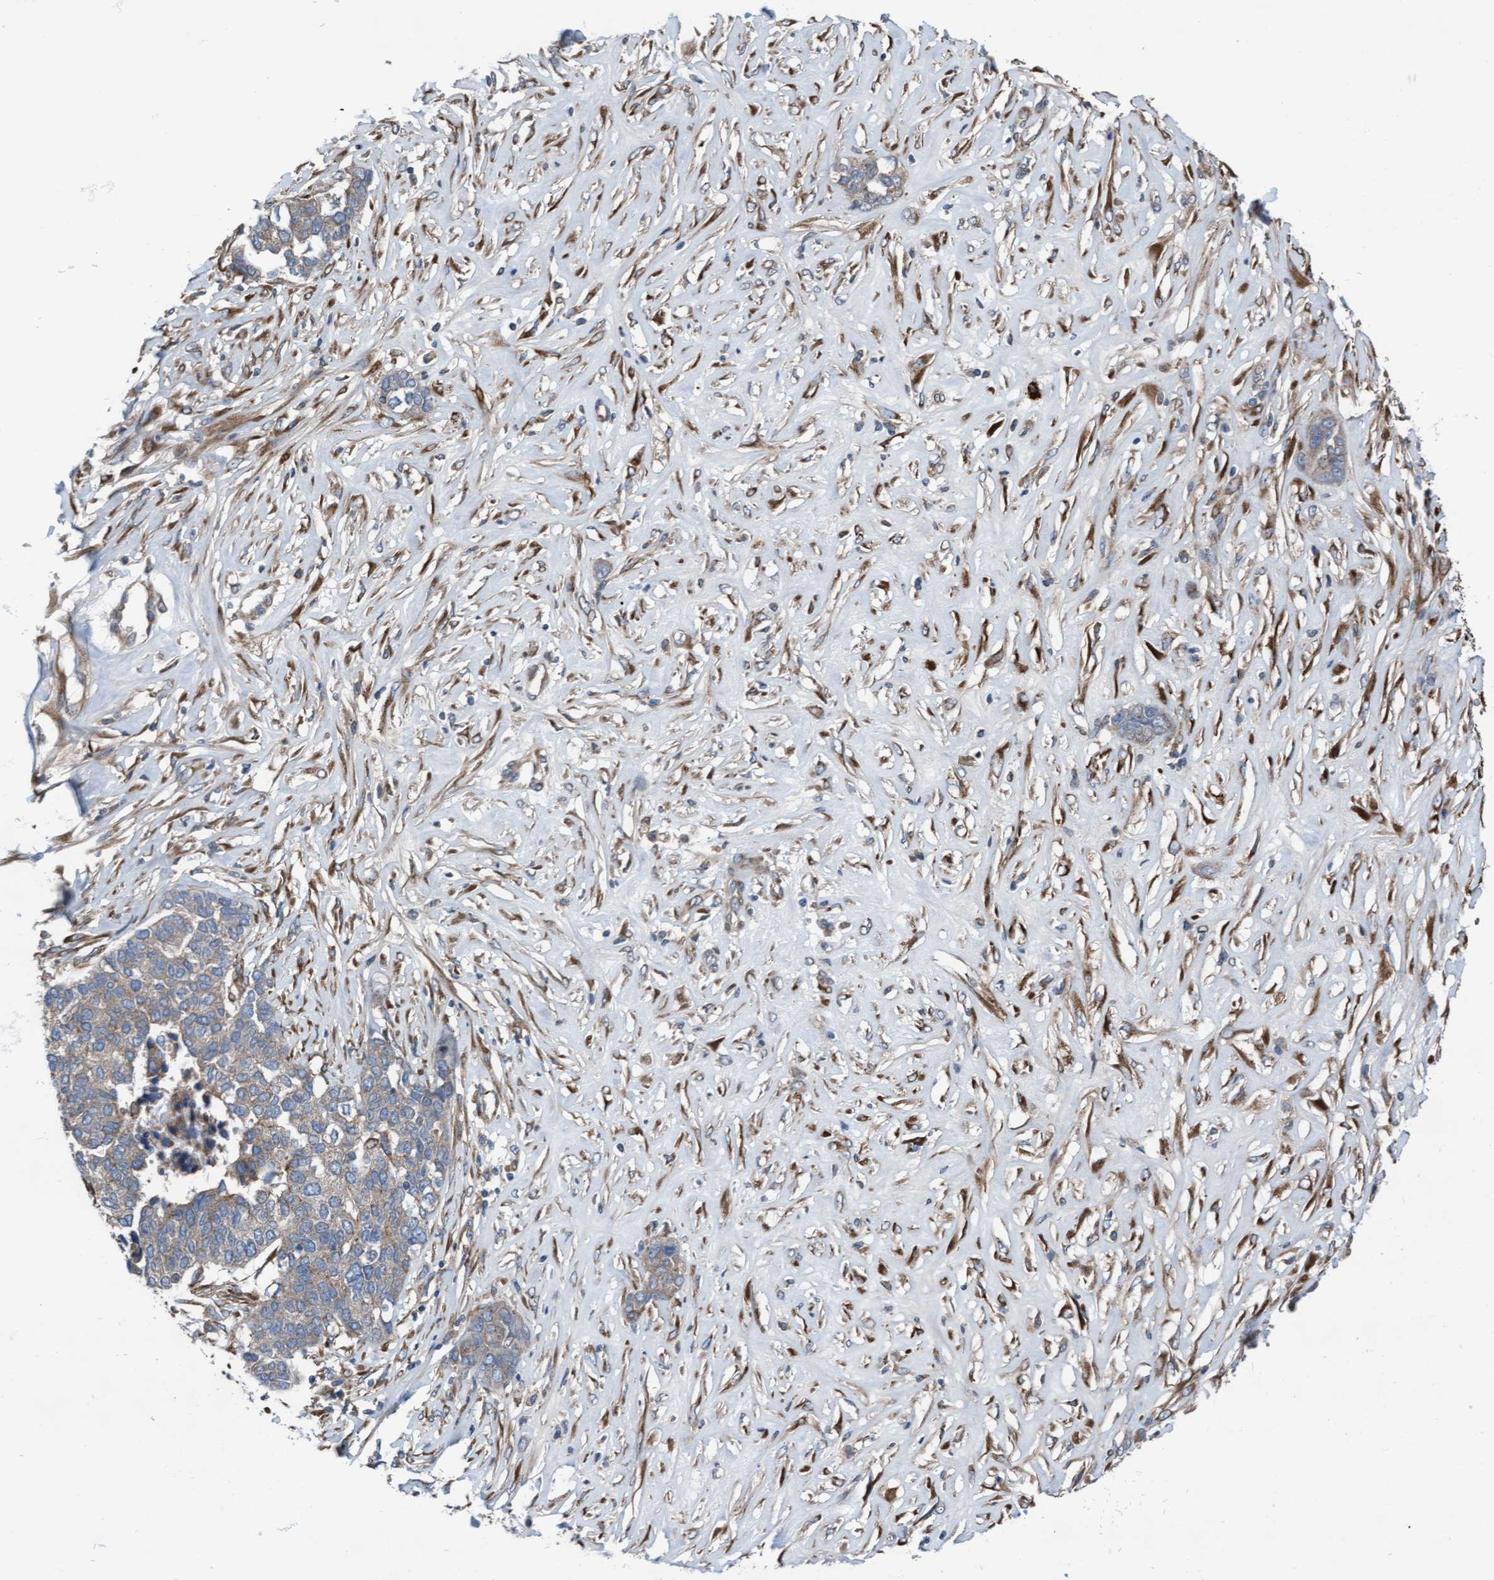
{"staining": {"intensity": "weak", "quantity": ">75%", "location": "cytoplasmic/membranous"}, "tissue": "ovarian cancer", "cell_type": "Tumor cells", "image_type": "cancer", "snomed": [{"axis": "morphology", "description": "Cystadenocarcinoma, serous, NOS"}, {"axis": "topography", "description": "Ovary"}], "caption": "This histopathology image displays ovarian cancer (serous cystadenocarcinoma) stained with immunohistochemistry (IHC) to label a protein in brown. The cytoplasmic/membranous of tumor cells show weak positivity for the protein. Nuclei are counter-stained blue.", "gene": "KLHL26", "patient": {"sex": "female", "age": 44}}